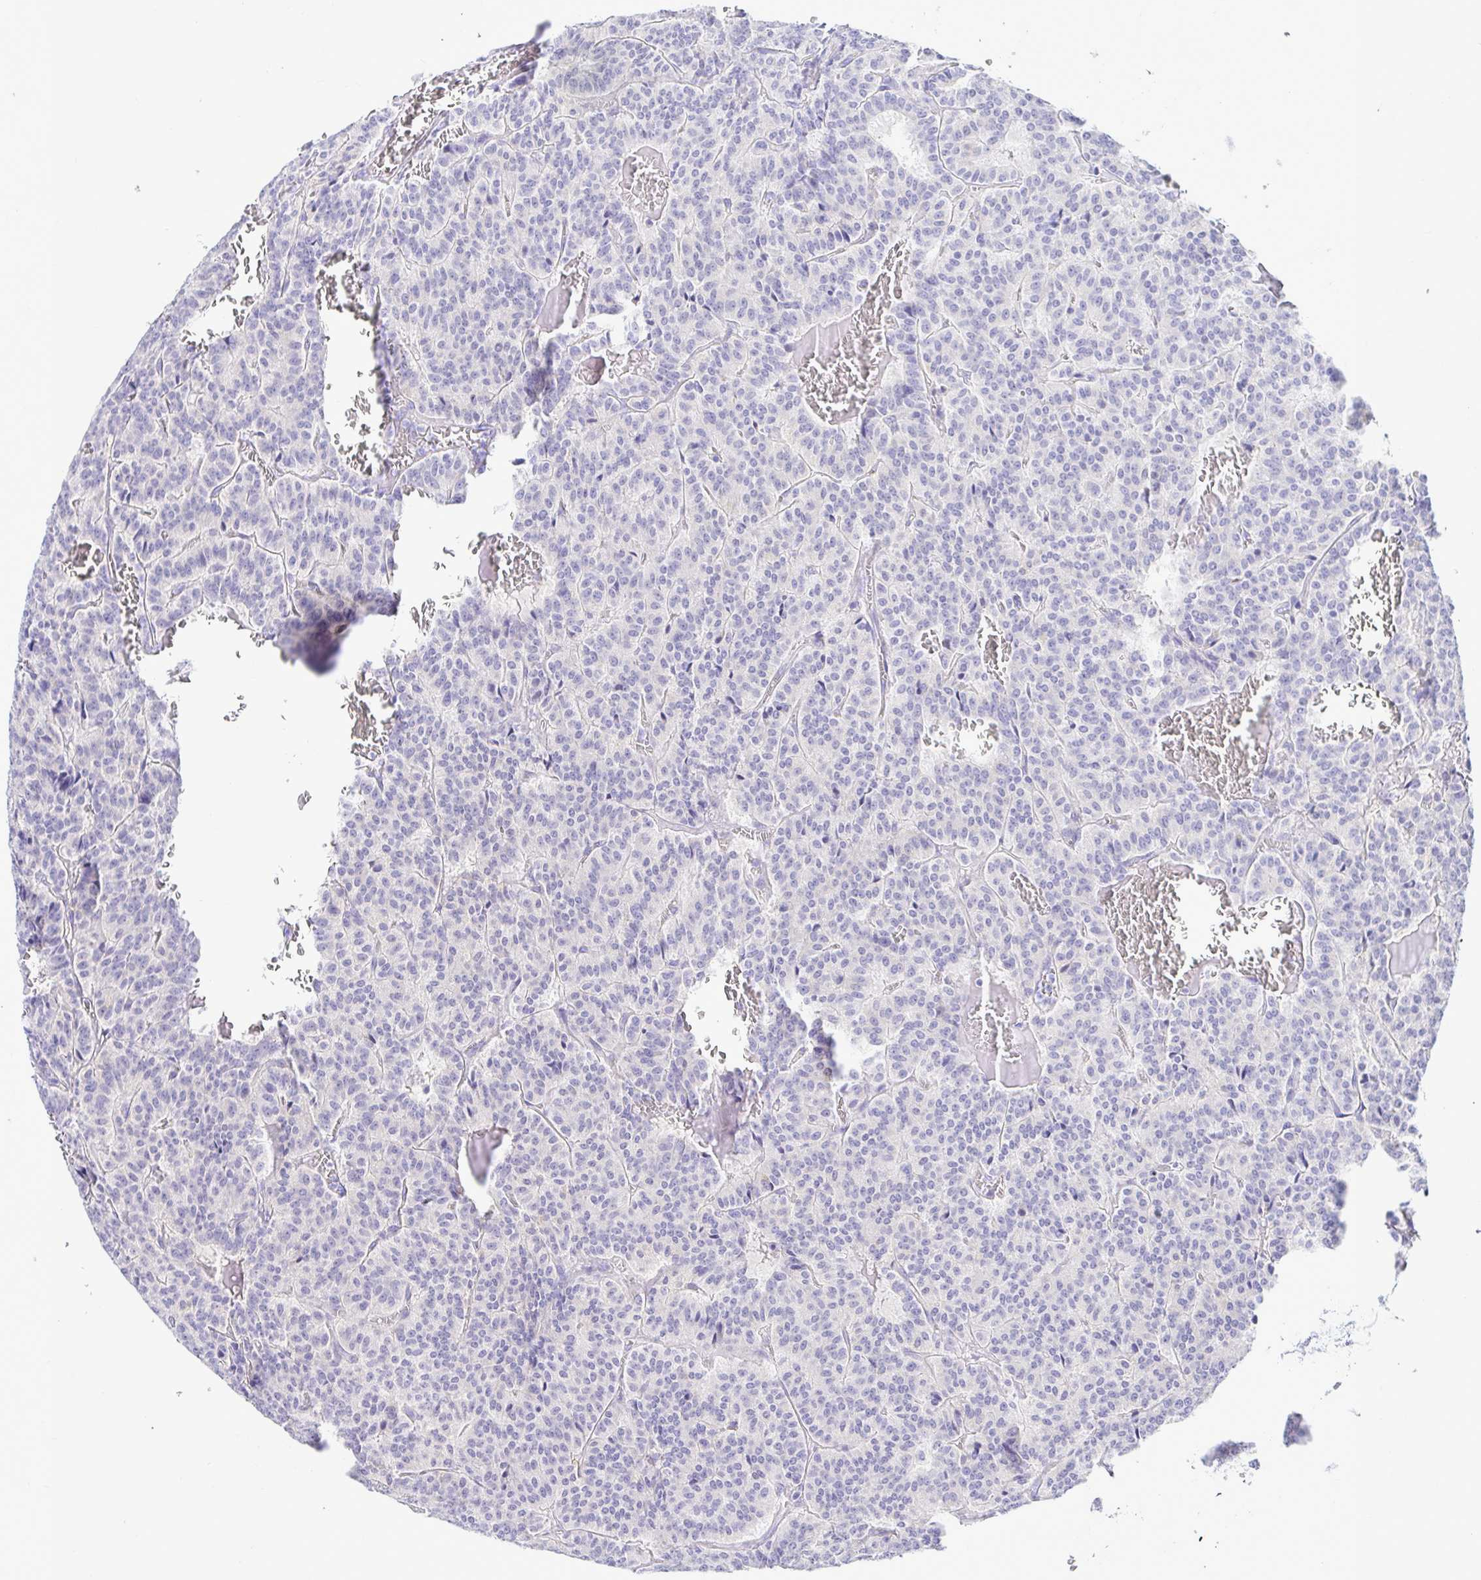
{"staining": {"intensity": "negative", "quantity": "none", "location": "none"}, "tissue": "carcinoid", "cell_type": "Tumor cells", "image_type": "cancer", "snomed": [{"axis": "morphology", "description": "Carcinoid, malignant, NOS"}, {"axis": "topography", "description": "Lung"}], "caption": "High magnification brightfield microscopy of carcinoid stained with DAB (brown) and counterstained with hematoxylin (blue): tumor cells show no significant staining.", "gene": "BACE2", "patient": {"sex": "male", "age": 70}}